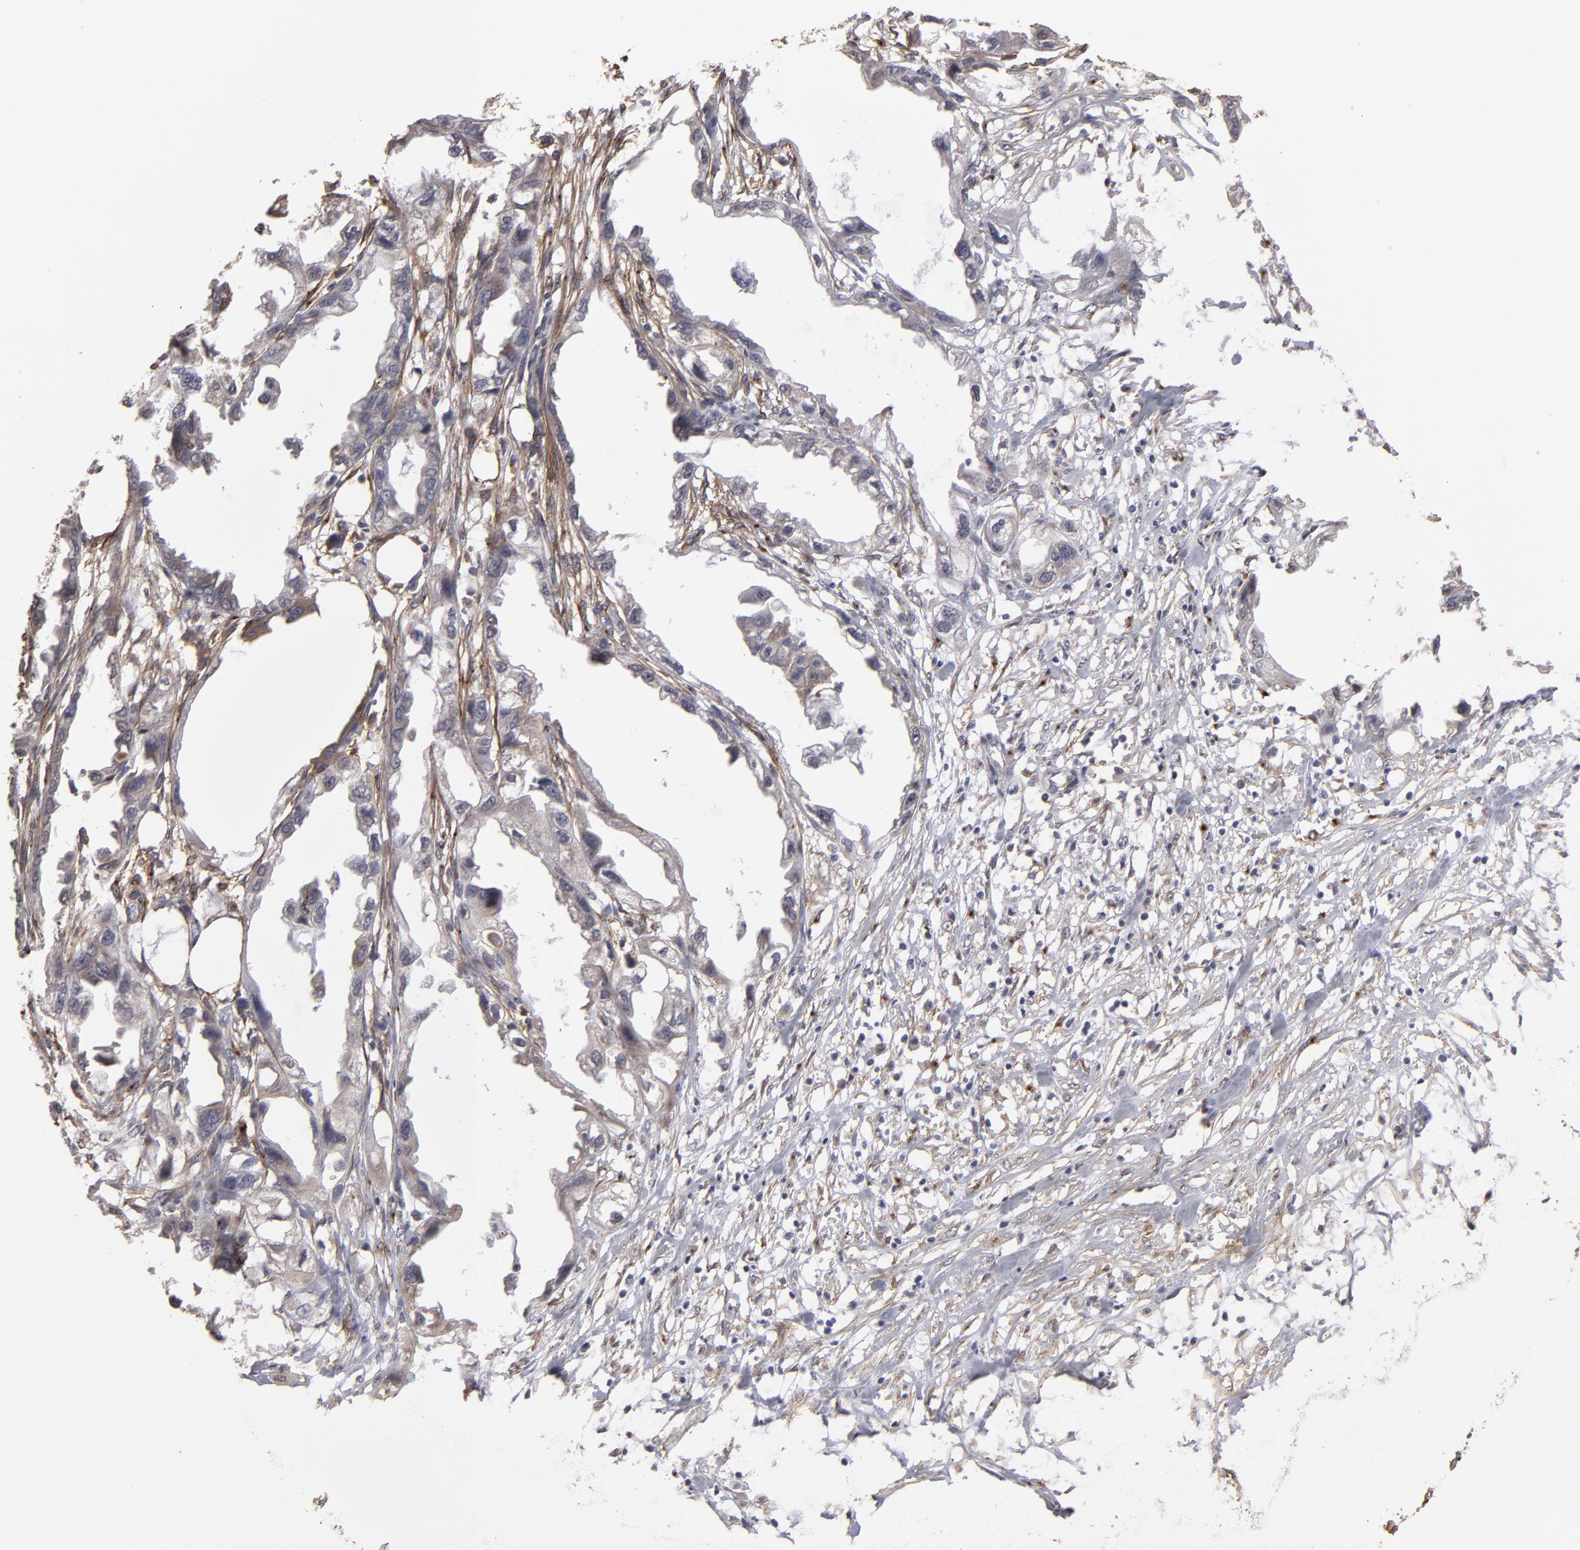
{"staining": {"intensity": "weak", "quantity": "<25%", "location": "cytoplasmic/membranous"}, "tissue": "endometrial cancer", "cell_type": "Tumor cells", "image_type": "cancer", "snomed": [{"axis": "morphology", "description": "Adenocarcinoma, NOS"}, {"axis": "topography", "description": "Endometrium"}], "caption": "Histopathology image shows no protein positivity in tumor cells of adenocarcinoma (endometrial) tissue.", "gene": "ITGB5", "patient": {"sex": "female", "age": 67}}